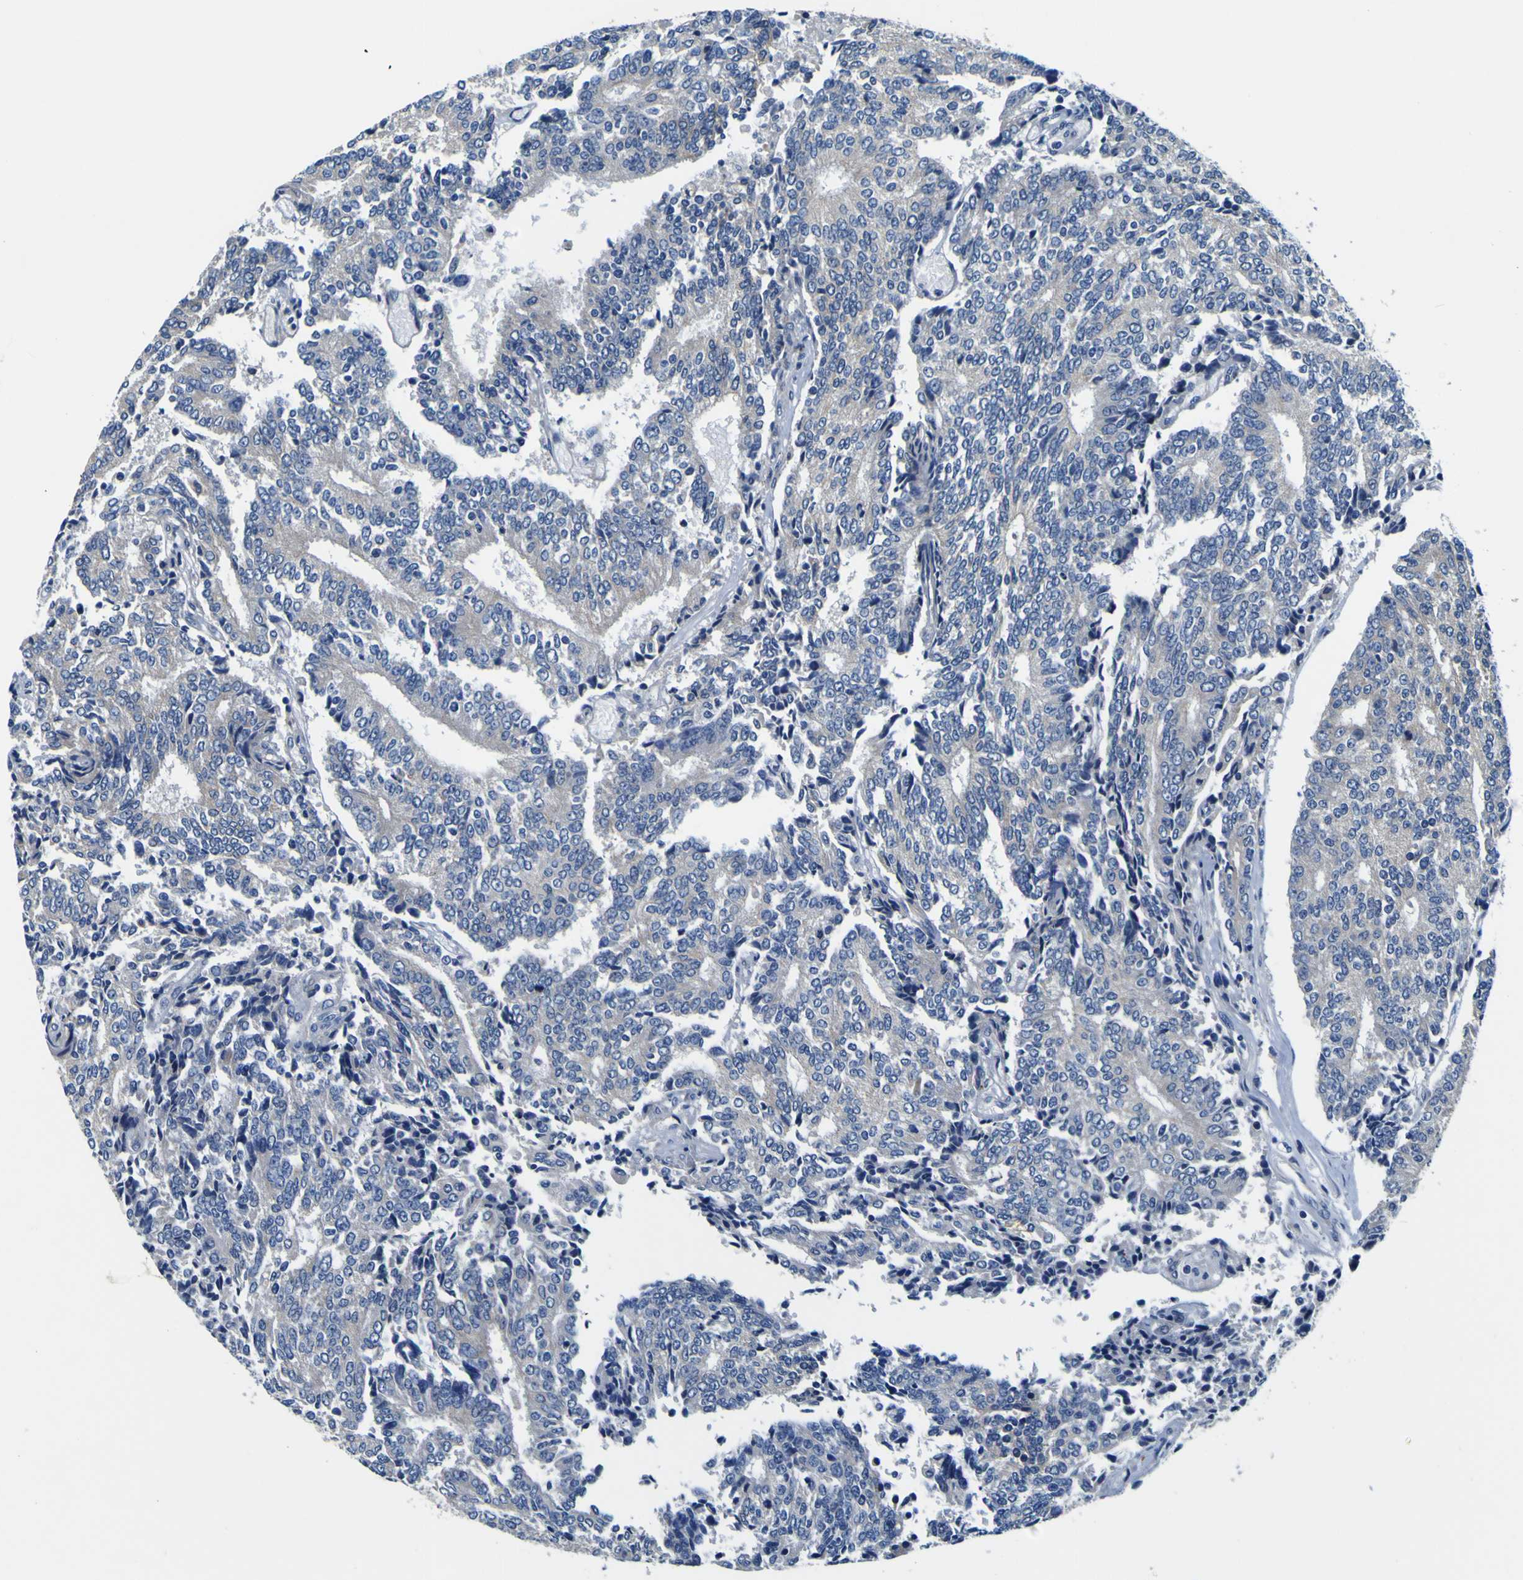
{"staining": {"intensity": "negative", "quantity": "none", "location": "none"}, "tissue": "prostate cancer", "cell_type": "Tumor cells", "image_type": "cancer", "snomed": [{"axis": "morphology", "description": "Normal tissue, NOS"}, {"axis": "morphology", "description": "Adenocarcinoma, High grade"}, {"axis": "topography", "description": "Prostate"}, {"axis": "topography", "description": "Seminal veicle"}], "caption": "Immunohistochemistry (IHC) histopathology image of neoplastic tissue: prostate high-grade adenocarcinoma stained with DAB (3,3'-diaminobenzidine) reveals no significant protein positivity in tumor cells.", "gene": "AGAP3", "patient": {"sex": "male", "age": 55}}